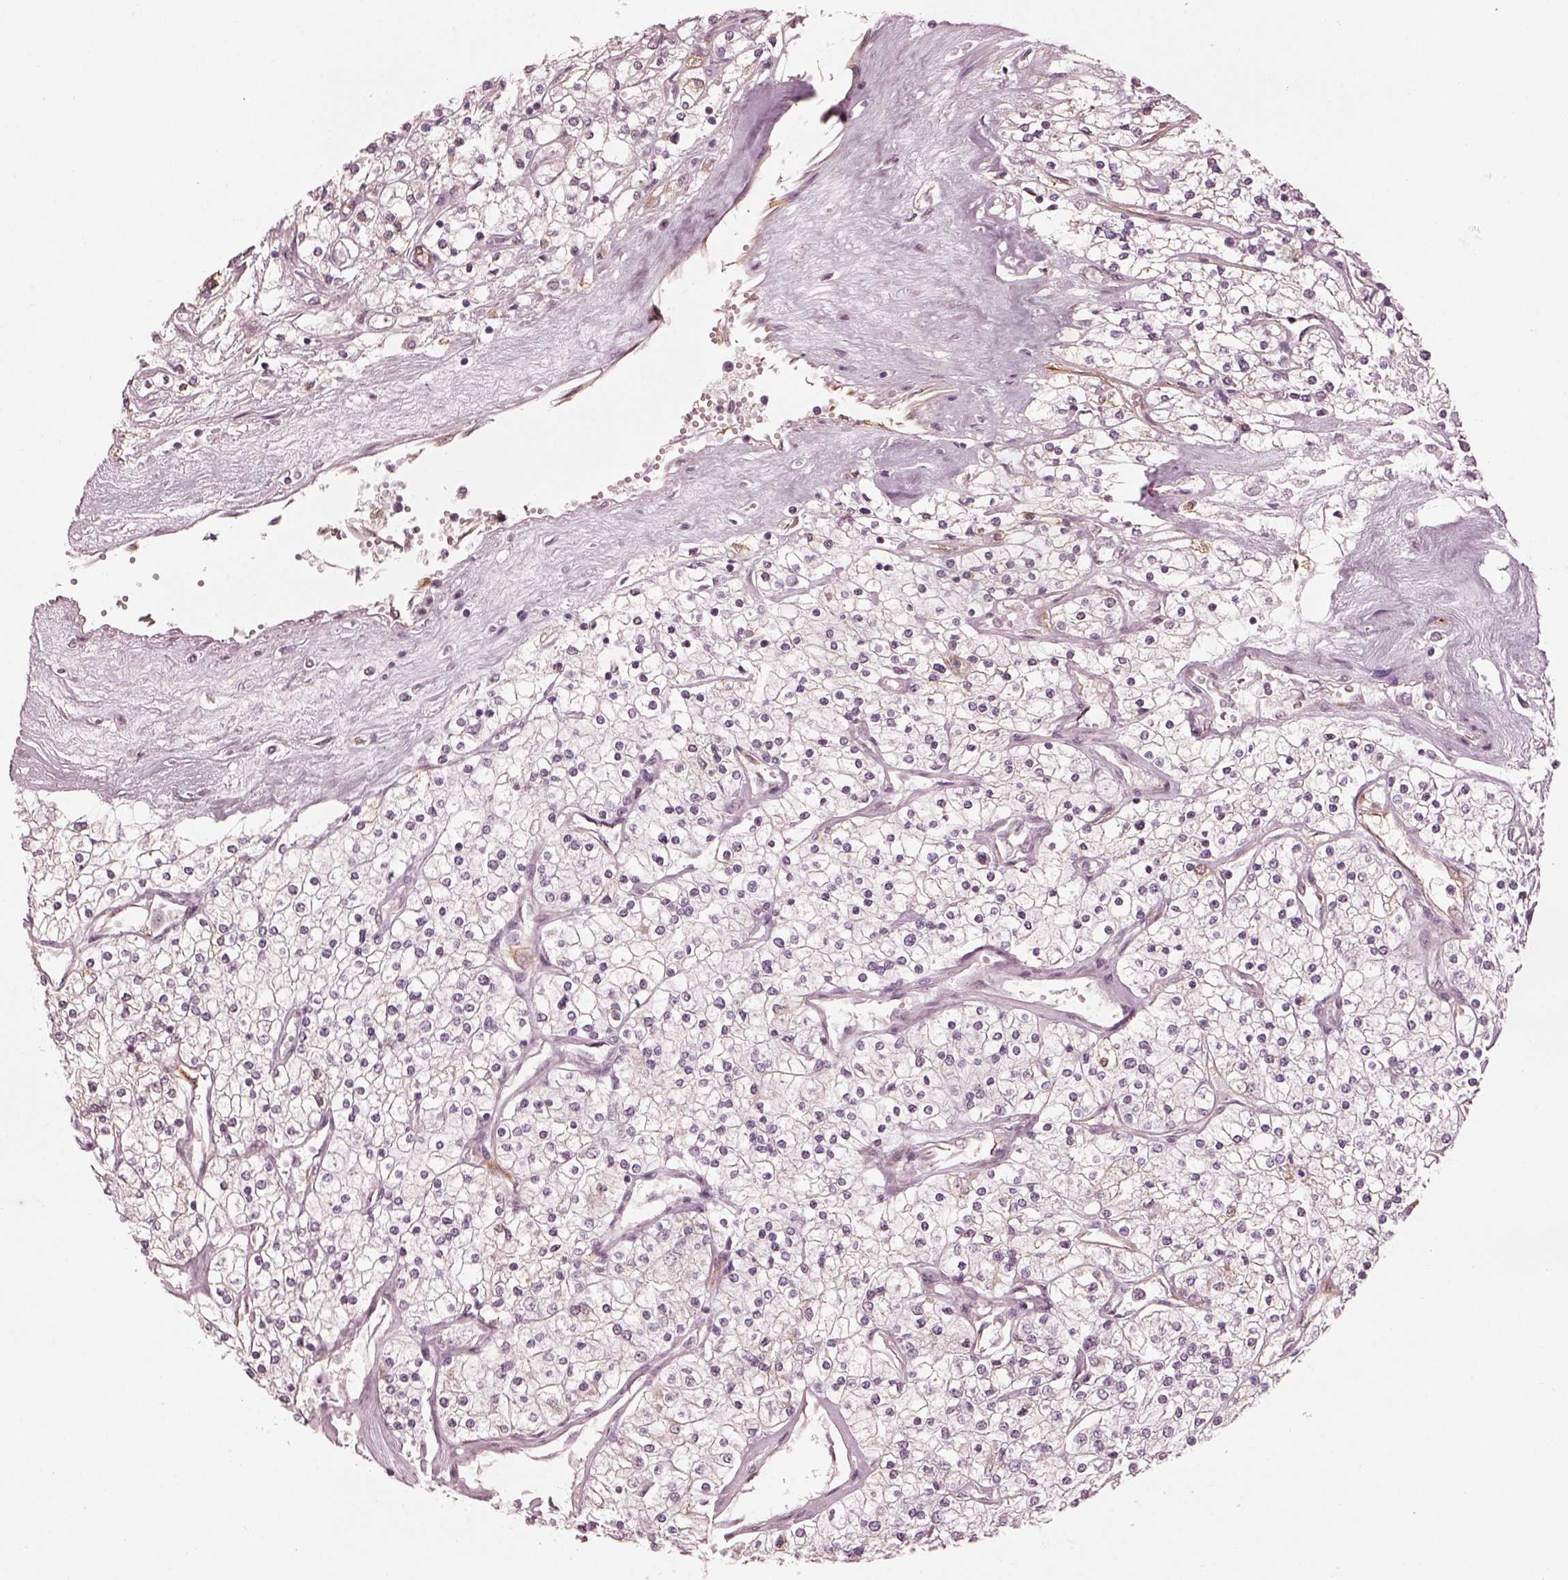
{"staining": {"intensity": "negative", "quantity": "none", "location": "none"}, "tissue": "renal cancer", "cell_type": "Tumor cells", "image_type": "cancer", "snomed": [{"axis": "morphology", "description": "Adenocarcinoma, NOS"}, {"axis": "topography", "description": "Kidney"}], "caption": "High magnification brightfield microscopy of renal adenocarcinoma stained with DAB (3,3'-diaminobenzidine) (brown) and counterstained with hematoxylin (blue): tumor cells show no significant staining.", "gene": "RPGRIP1", "patient": {"sex": "male", "age": 80}}